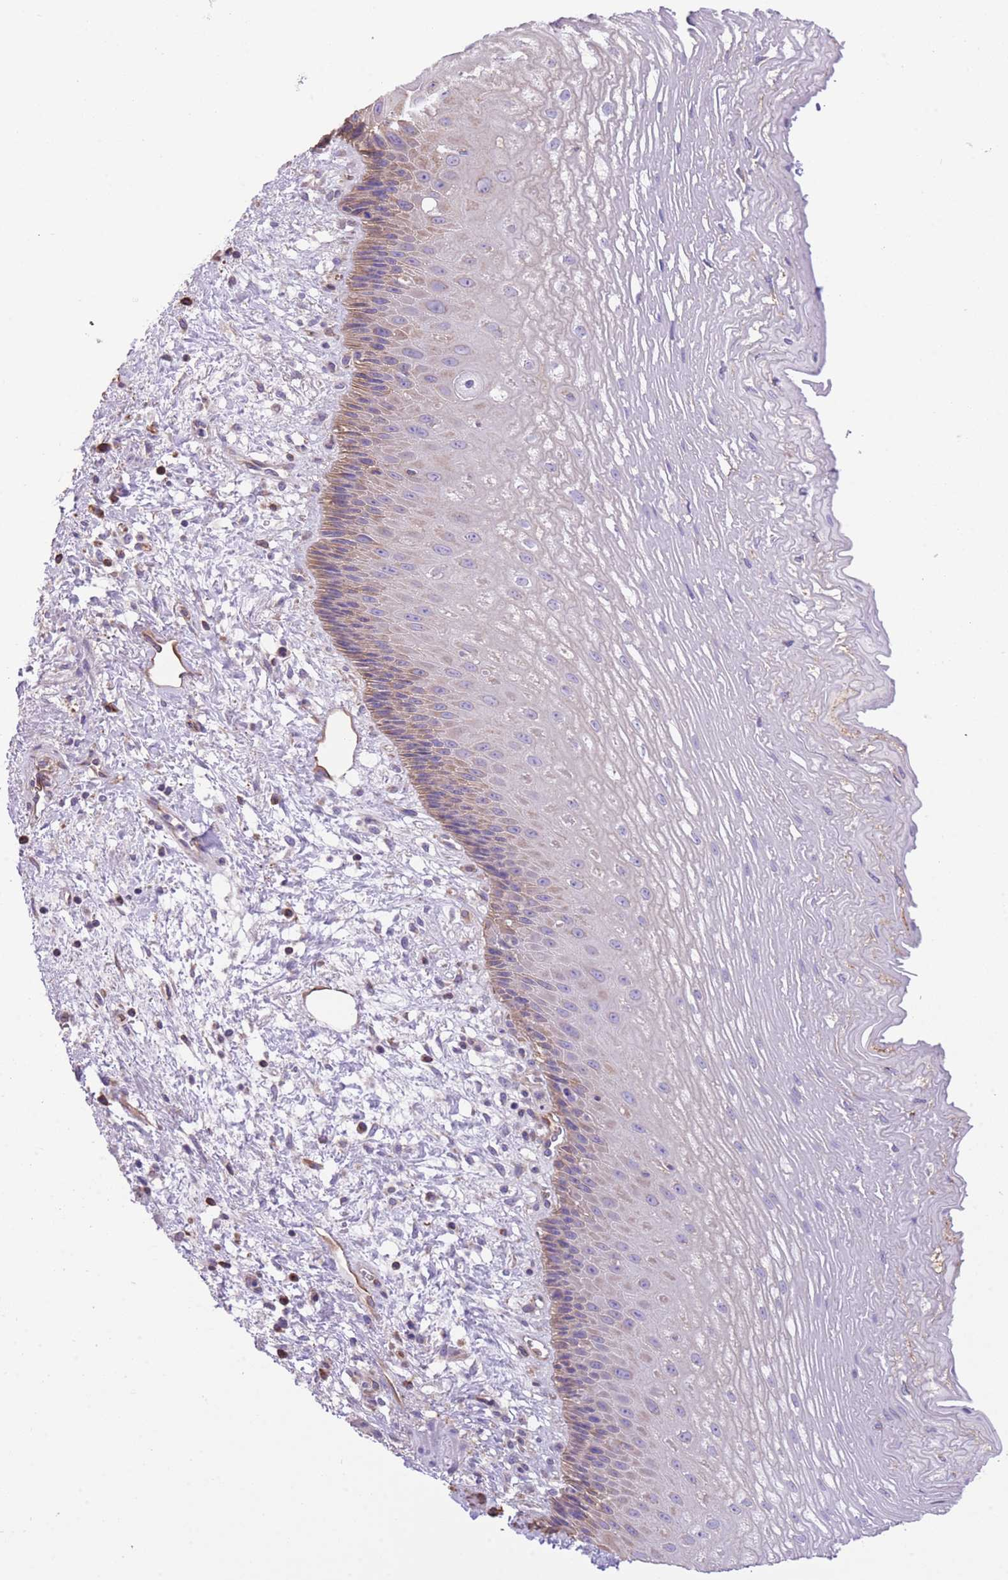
{"staining": {"intensity": "weak", "quantity": "<25%", "location": "cytoplasmic/membranous"}, "tissue": "esophagus", "cell_type": "Squamous epithelial cells", "image_type": "normal", "snomed": [{"axis": "morphology", "description": "Normal tissue, NOS"}, {"axis": "topography", "description": "Esophagus"}], "caption": "Immunohistochemistry image of normal esophagus: esophagus stained with DAB reveals no significant protein expression in squamous epithelial cells. The staining is performed using DAB (3,3'-diaminobenzidine) brown chromogen with nuclei counter-stained in using hematoxylin.", "gene": "RHOU", "patient": {"sex": "male", "age": 60}}